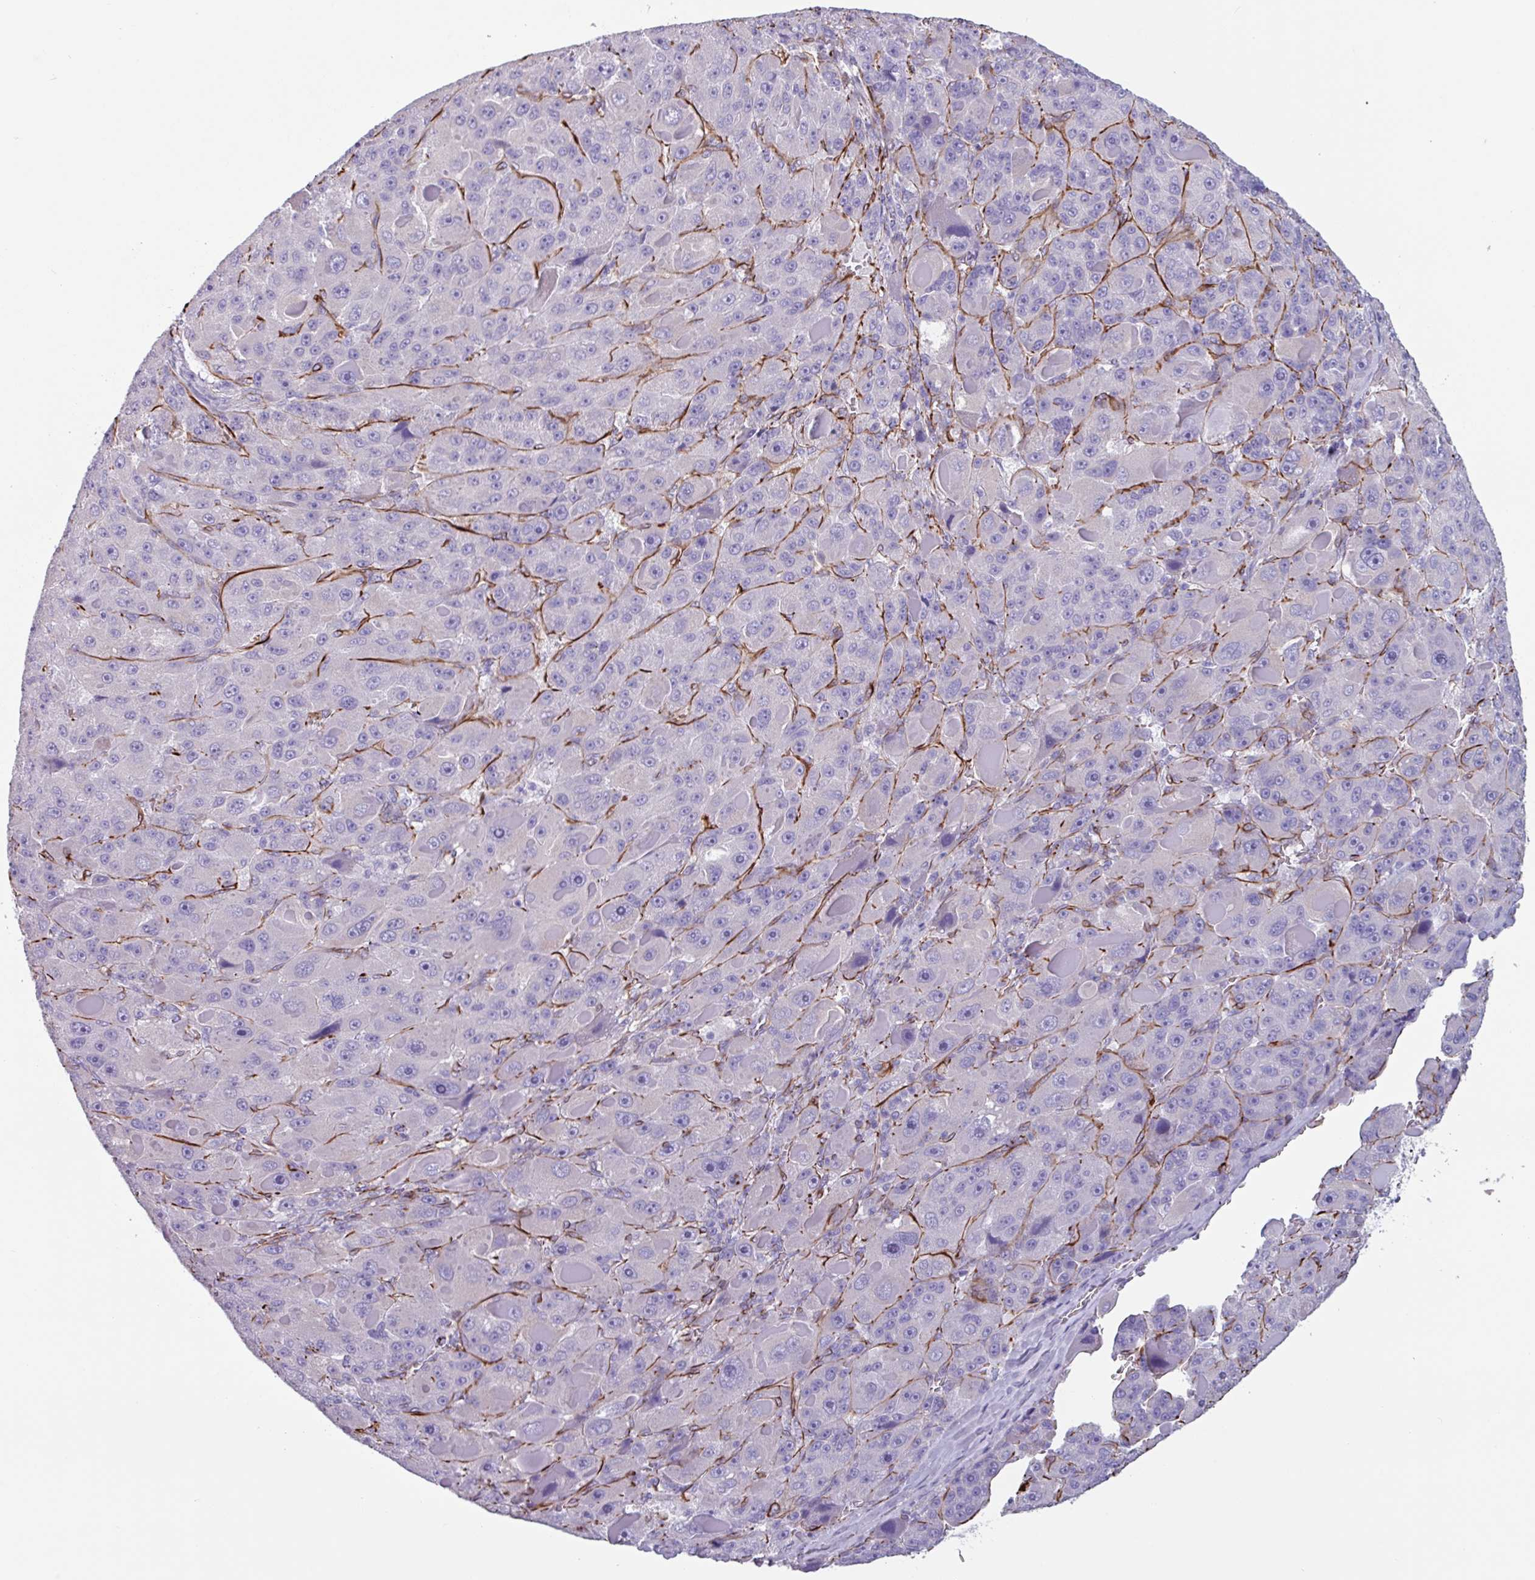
{"staining": {"intensity": "negative", "quantity": "none", "location": "none"}, "tissue": "liver cancer", "cell_type": "Tumor cells", "image_type": "cancer", "snomed": [{"axis": "morphology", "description": "Carcinoma, Hepatocellular, NOS"}, {"axis": "topography", "description": "Liver"}], "caption": "Immunohistochemistry (IHC) photomicrograph of hepatocellular carcinoma (liver) stained for a protein (brown), which demonstrates no expression in tumor cells.", "gene": "BTD", "patient": {"sex": "male", "age": 76}}